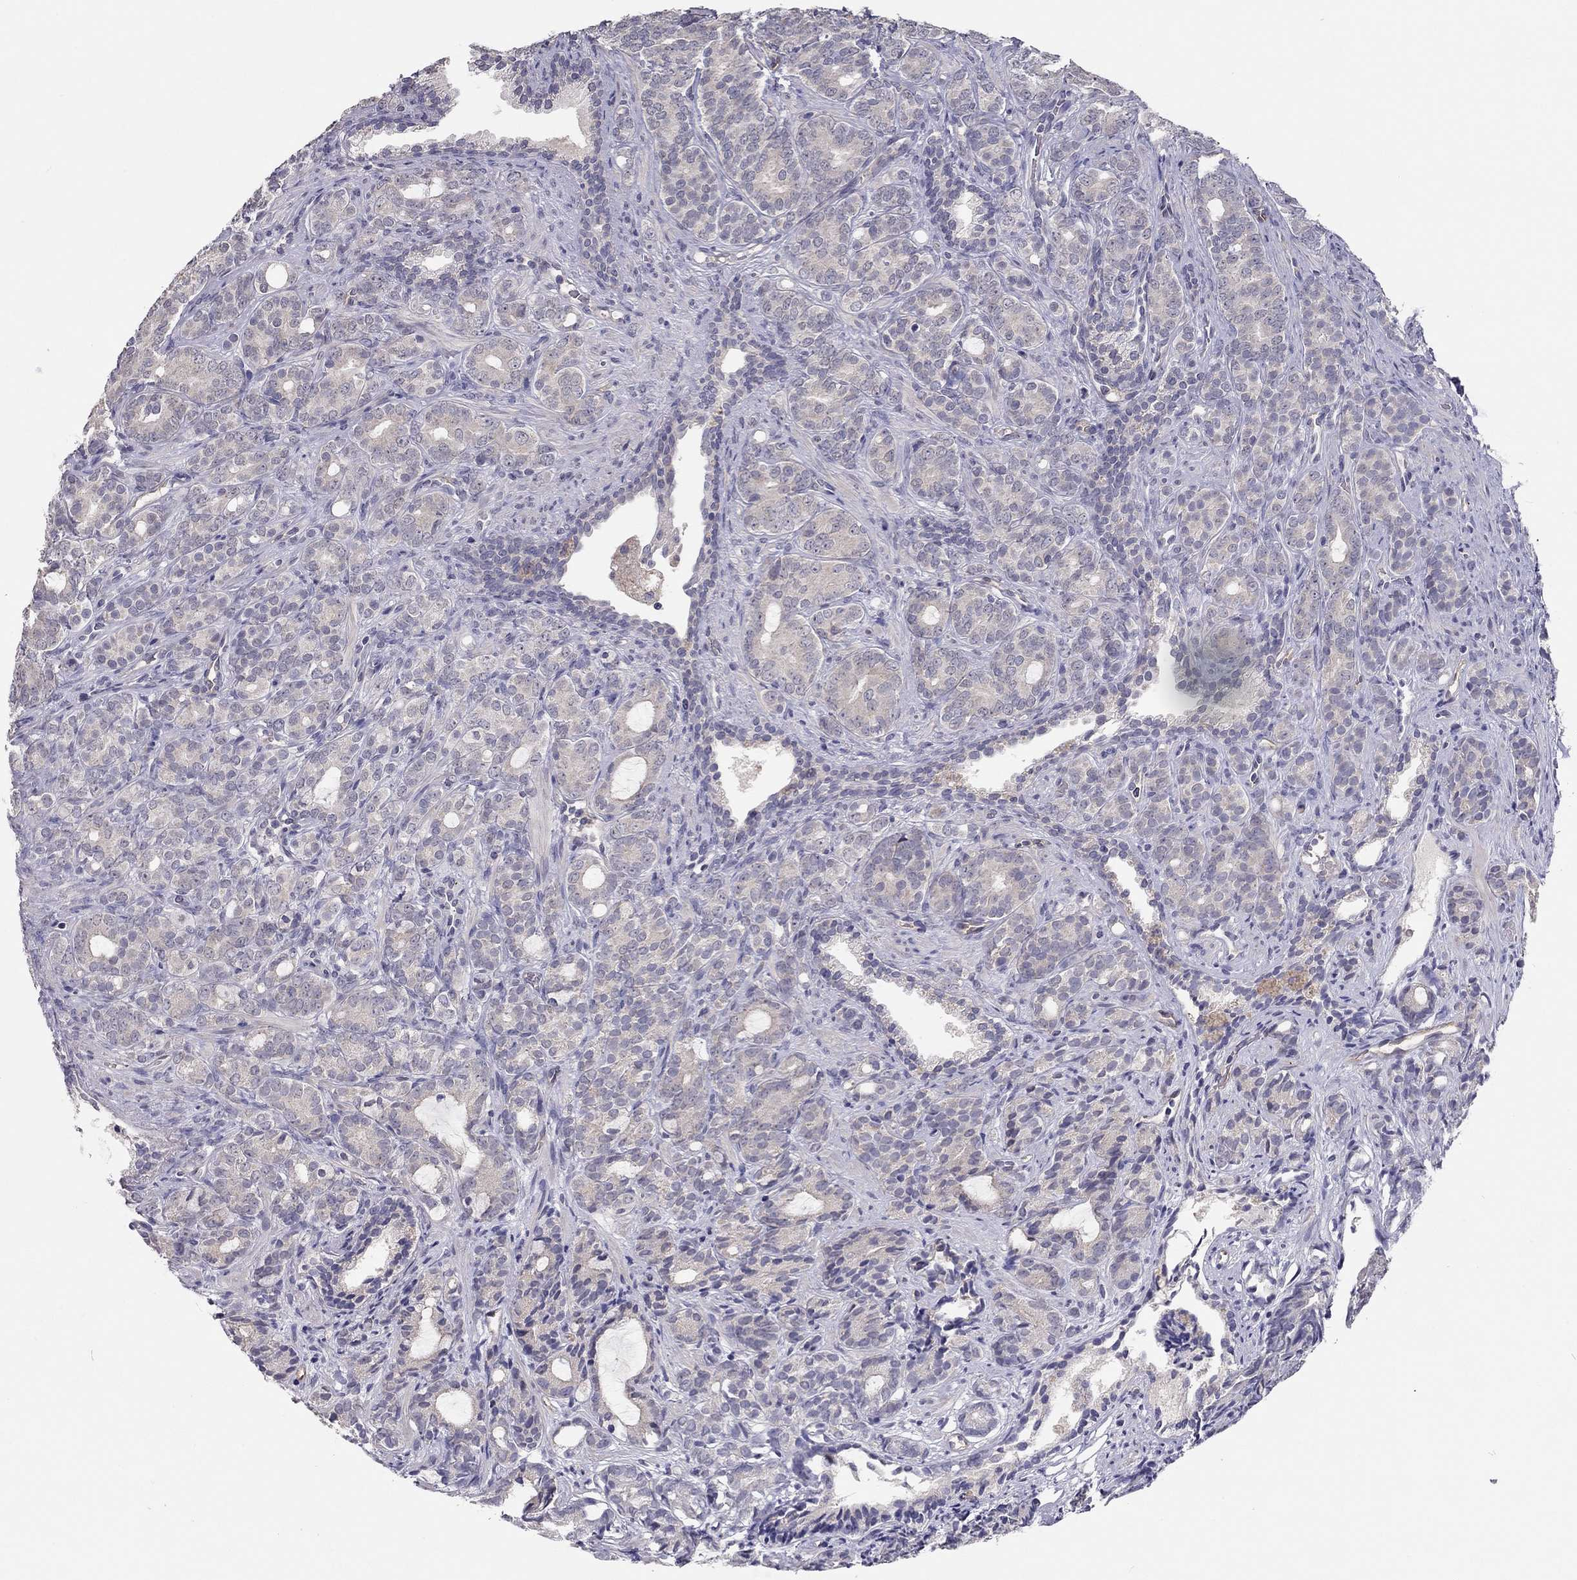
{"staining": {"intensity": "negative", "quantity": "none", "location": "none"}, "tissue": "prostate cancer", "cell_type": "Tumor cells", "image_type": "cancer", "snomed": [{"axis": "morphology", "description": "Adenocarcinoma, High grade"}, {"axis": "topography", "description": "Prostate"}], "caption": "A photomicrograph of human prostate high-grade adenocarcinoma is negative for staining in tumor cells.", "gene": "SCARB1", "patient": {"sex": "male", "age": 84}}